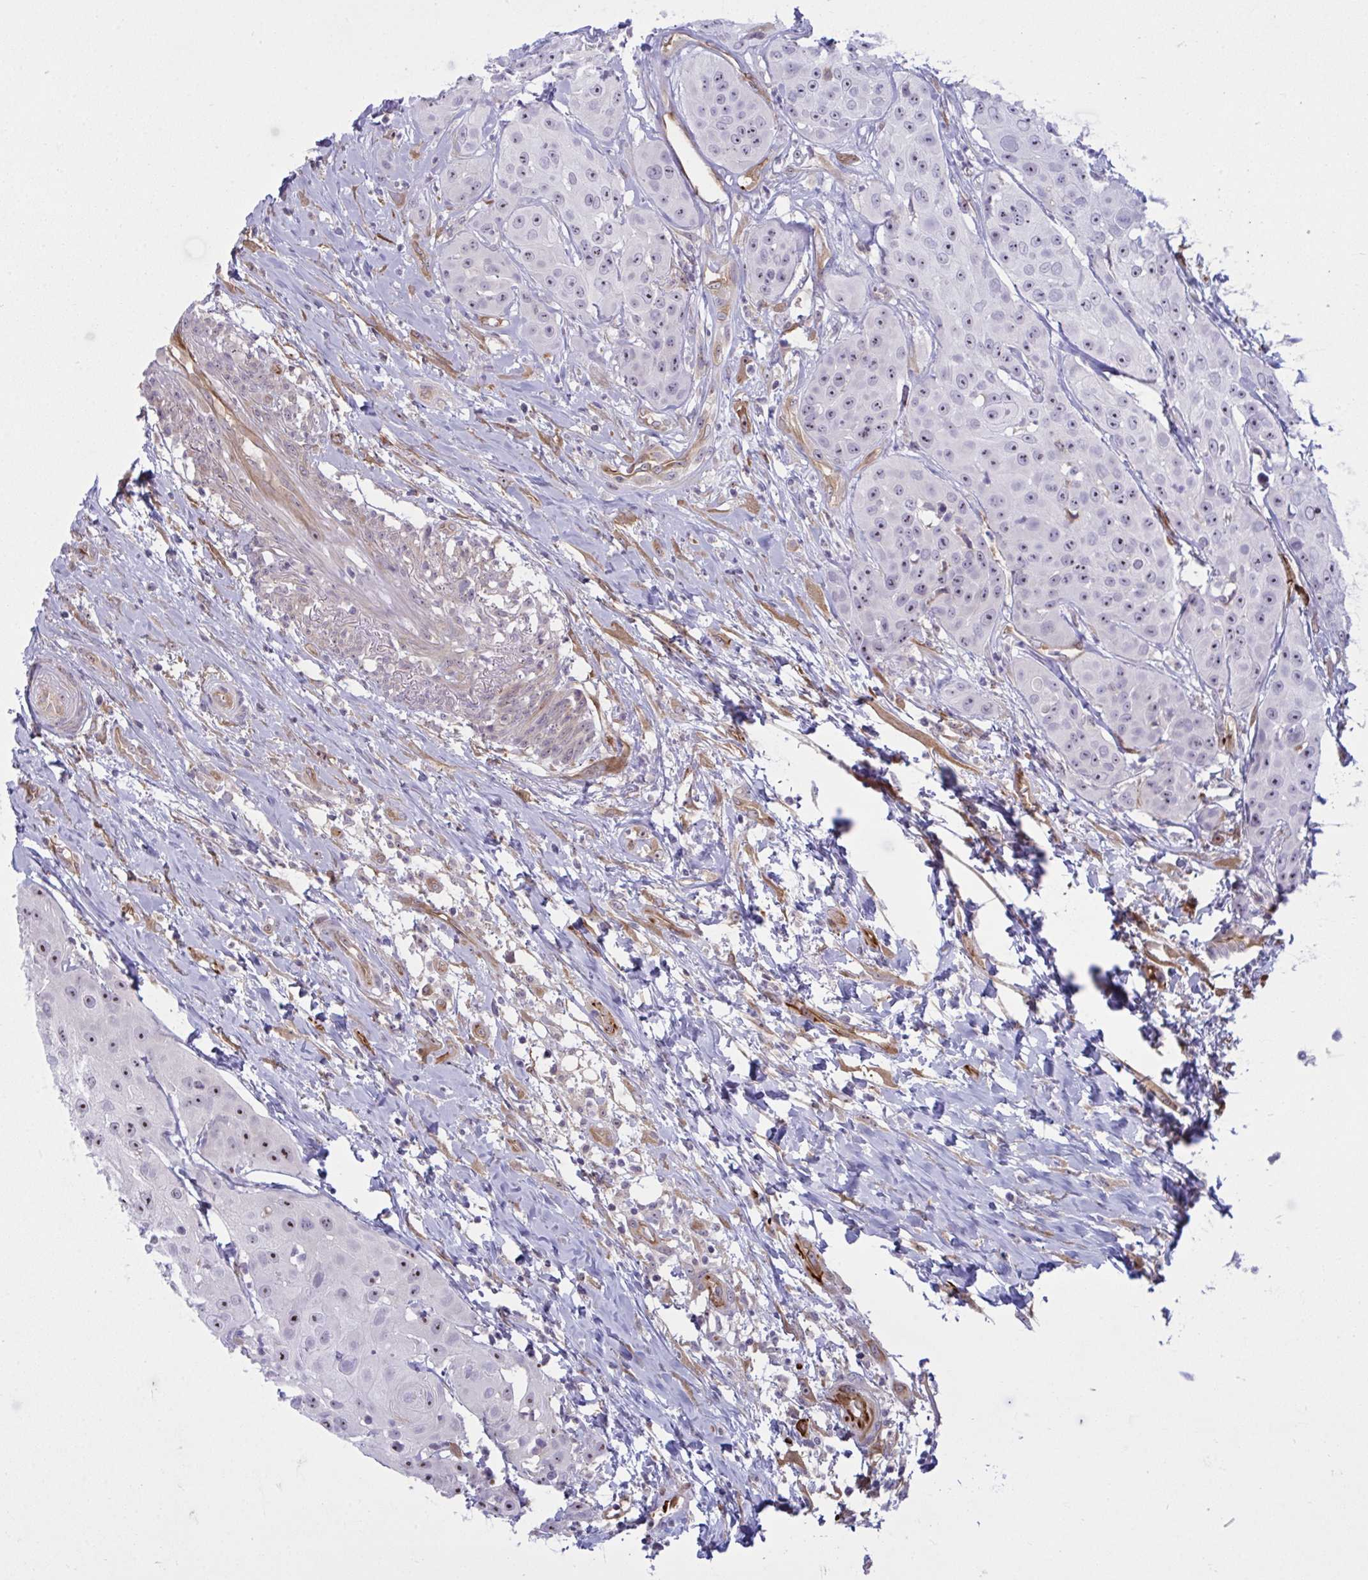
{"staining": {"intensity": "moderate", "quantity": "25%-75%", "location": "nuclear"}, "tissue": "head and neck cancer", "cell_type": "Tumor cells", "image_type": "cancer", "snomed": [{"axis": "morphology", "description": "Squamous cell carcinoma, NOS"}, {"axis": "topography", "description": "Head-Neck"}], "caption": "Squamous cell carcinoma (head and neck) stained with a brown dye exhibits moderate nuclear positive staining in approximately 25%-75% of tumor cells.", "gene": "PRRT4", "patient": {"sex": "male", "age": 83}}